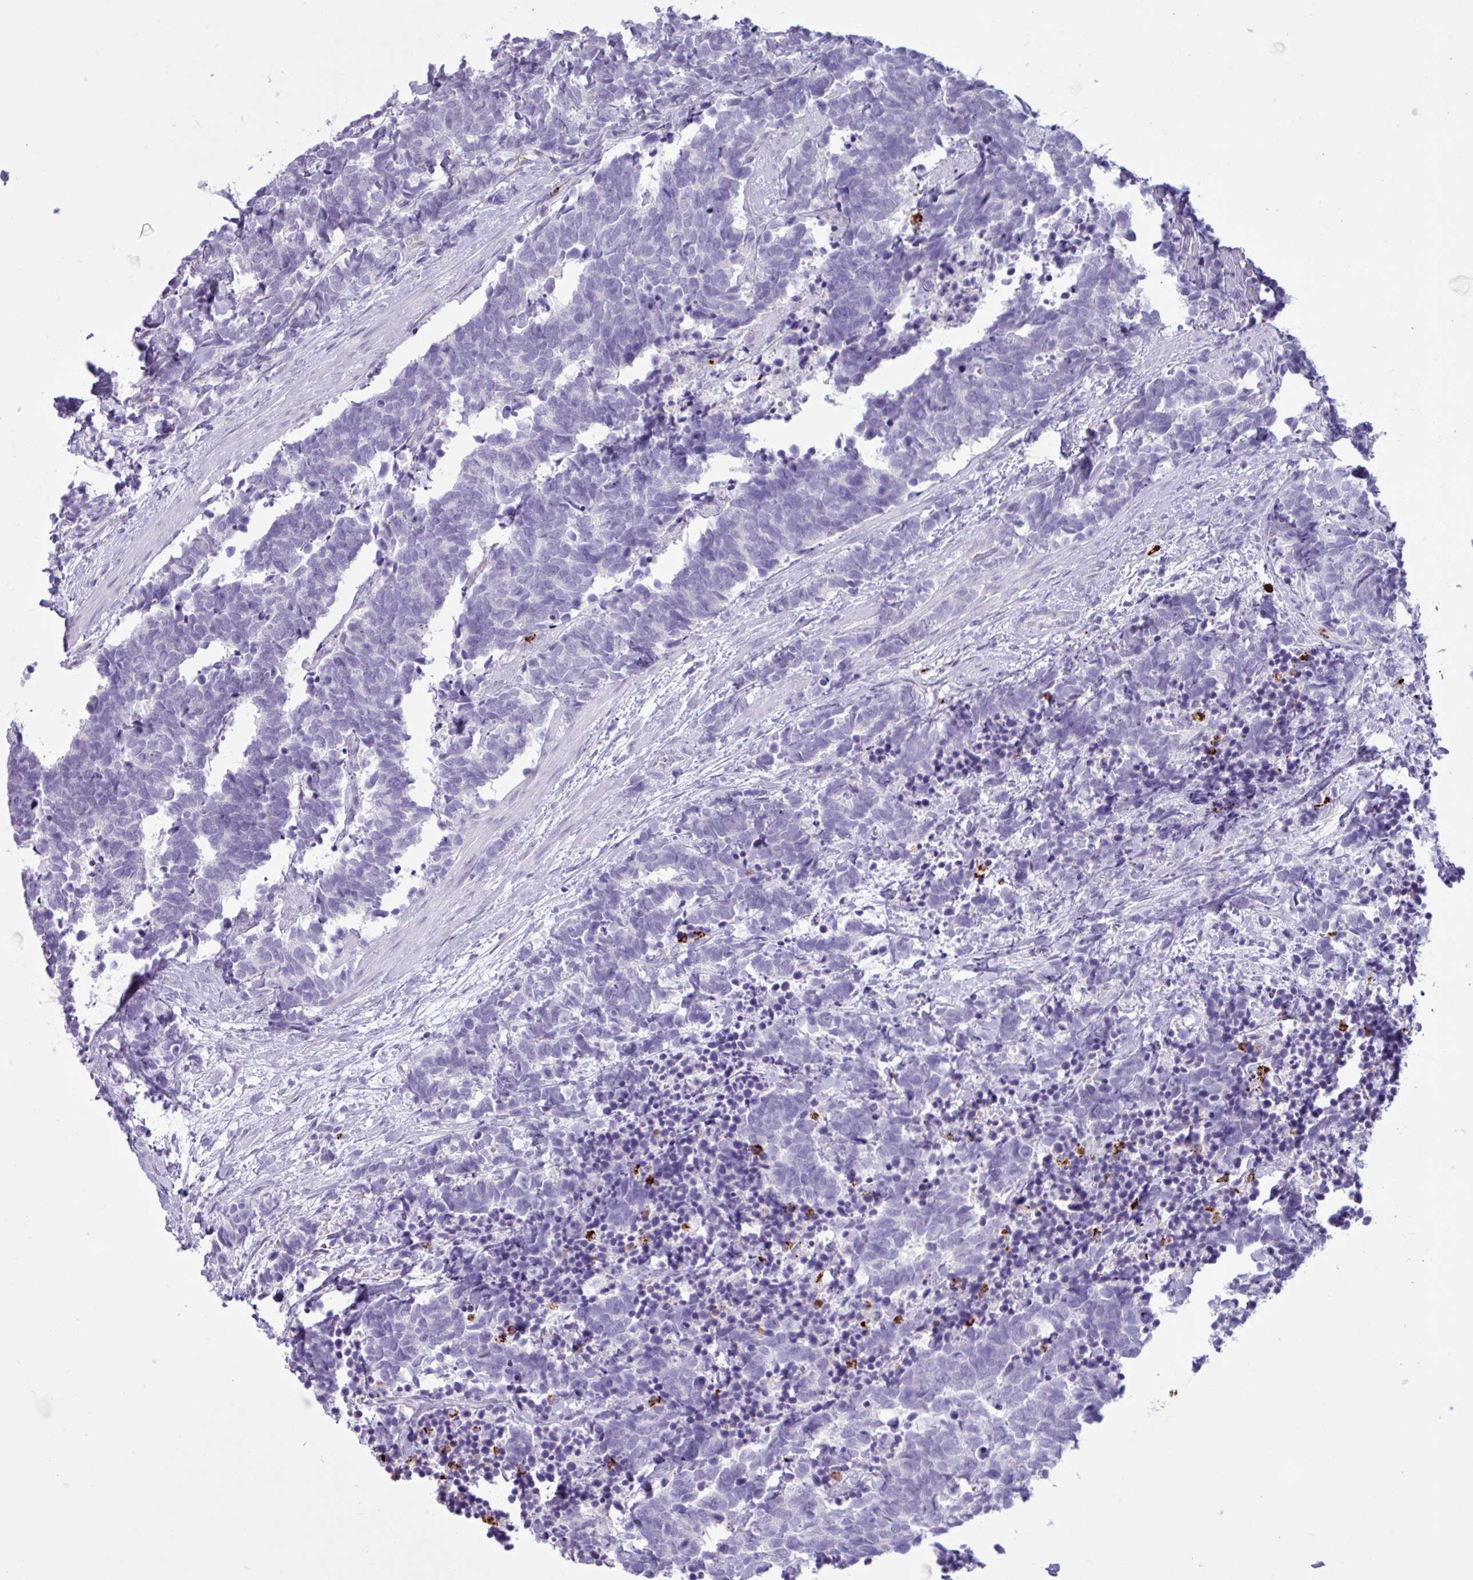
{"staining": {"intensity": "negative", "quantity": "none", "location": "none"}, "tissue": "carcinoid", "cell_type": "Tumor cells", "image_type": "cancer", "snomed": [{"axis": "morphology", "description": "Carcinoma, NOS"}, {"axis": "morphology", "description": "Carcinoid, malignant, NOS"}, {"axis": "topography", "description": "Prostate"}], "caption": "A high-resolution micrograph shows immunohistochemistry (IHC) staining of carcinoid (malignant), which exhibits no significant expression in tumor cells.", "gene": "TMEM178A", "patient": {"sex": "male", "age": 57}}